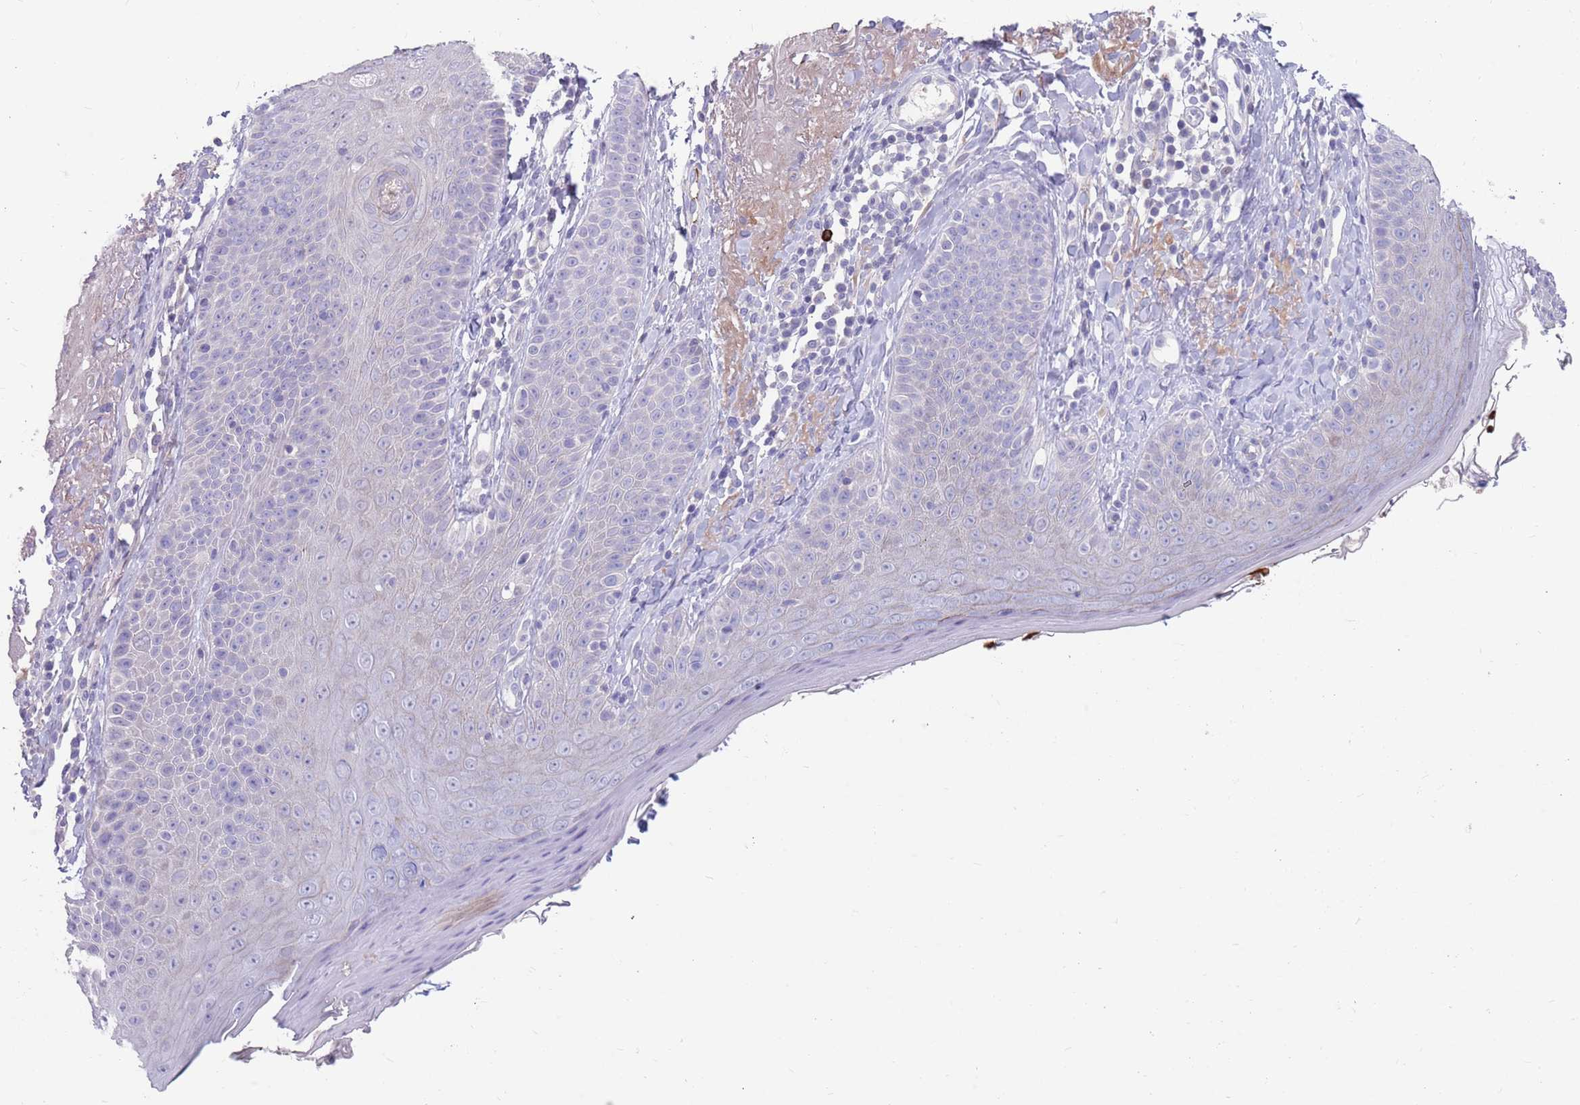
{"staining": {"intensity": "negative", "quantity": "none", "location": "none"}, "tissue": "skin", "cell_type": "Fibroblasts", "image_type": "normal", "snomed": [{"axis": "morphology", "description": "Normal tissue, NOS"}, {"axis": "topography", "description": "Skin"}], "caption": "Immunohistochemistry (IHC) histopathology image of unremarkable human skin stained for a protein (brown), which shows no expression in fibroblasts.", "gene": "ZNF14", "patient": {"sex": "male", "age": 57}}